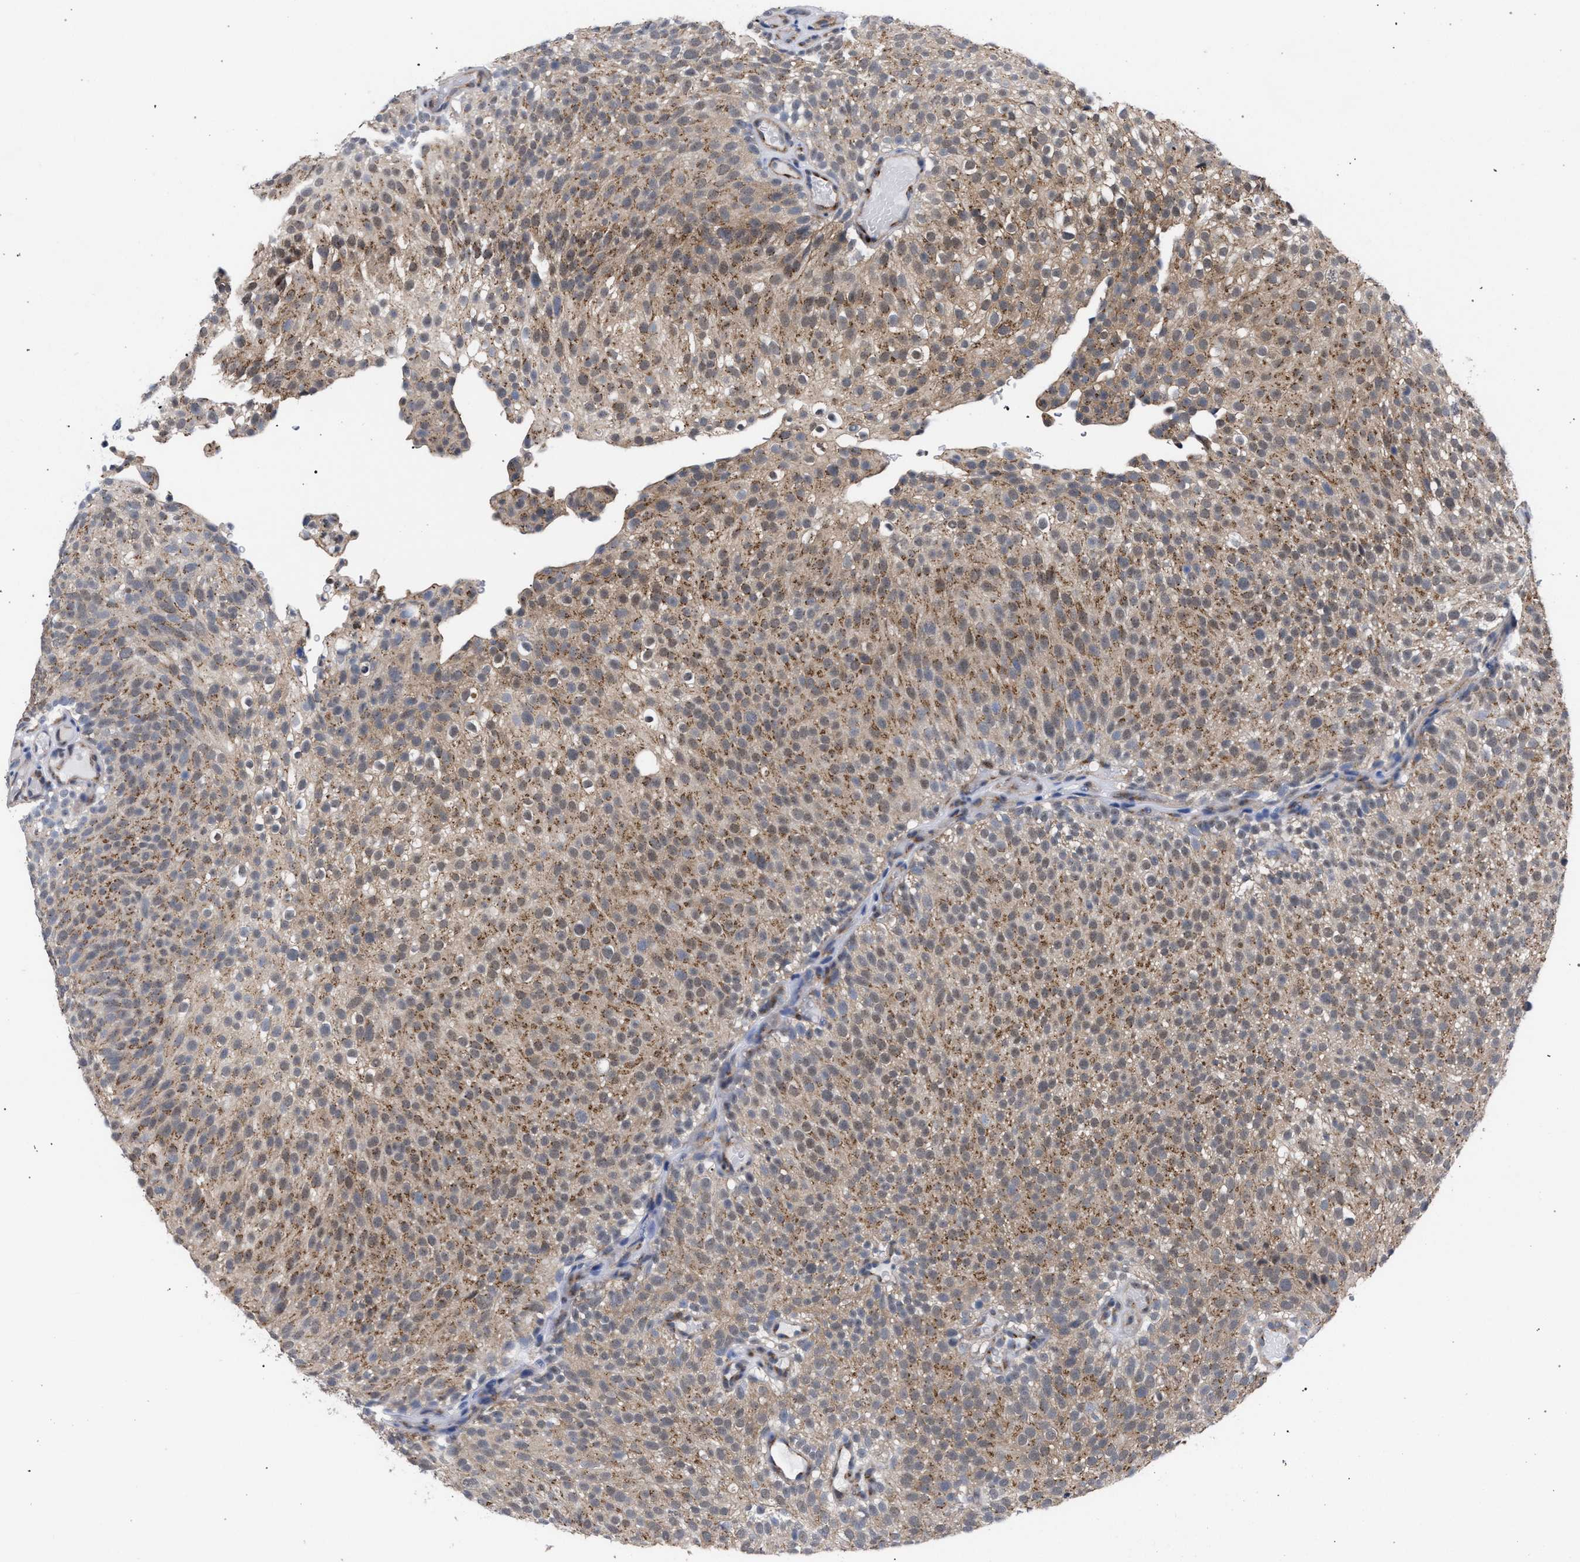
{"staining": {"intensity": "moderate", "quantity": ">75%", "location": "cytoplasmic/membranous"}, "tissue": "urothelial cancer", "cell_type": "Tumor cells", "image_type": "cancer", "snomed": [{"axis": "morphology", "description": "Urothelial carcinoma, Low grade"}, {"axis": "topography", "description": "Urinary bladder"}], "caption": "This is an image of immunohistochemistry staining of urothelial carcinoma (low-grade), which shows moderate positivity in the cytoplasmic/membranous of tumor cells.", "gene": "GOLGA2", "patient": {"sex": "male", "age": 78}}